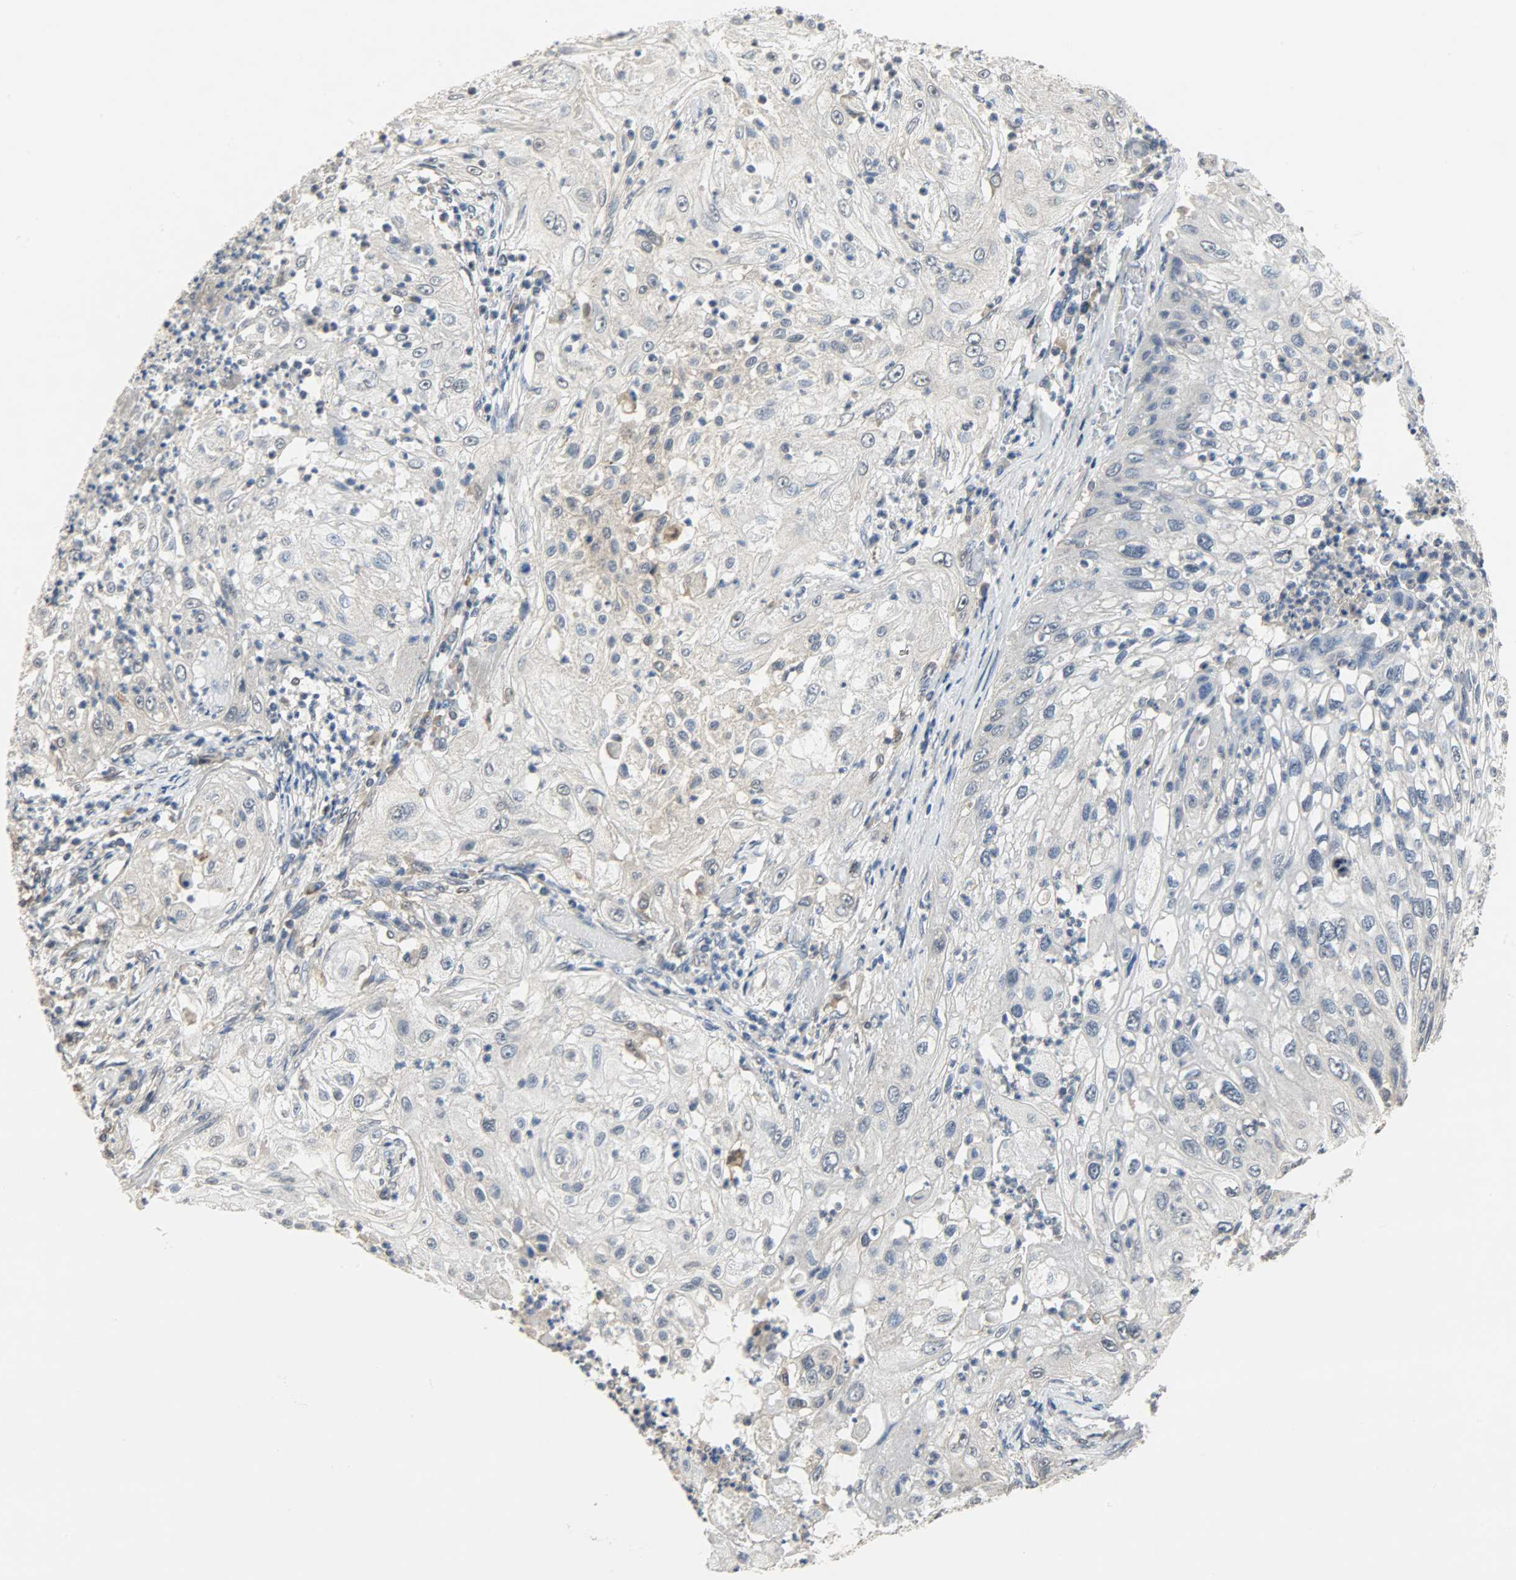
{"staining": {"intensity": "negative", "quantity": "none", "location": "none"}, "tissue": "lung cancer", "cell_type": "Tumor cells", "image_type": "cancer", "snomed": [{"axis": "morphology", "description": "Inflammation, NOS"}, {"axis": "morphology", "description": "Squamous cell carcinoma, NOS"}, {"axis": "topography", "description": "Lymph node"}, {"axis": "topography", "description": "Soft tissue"}, {"axis": "topography", "description": "Lung"}], "caption": "Immunohistochemistry photomicrograph of neoplastic tissue: human squamous cell carcinoma (lung) stained with DAB displays no significant protein expression in tumor cells.", "gene": "TRIM21", "patient": {"sex": "male", "age": 66}}